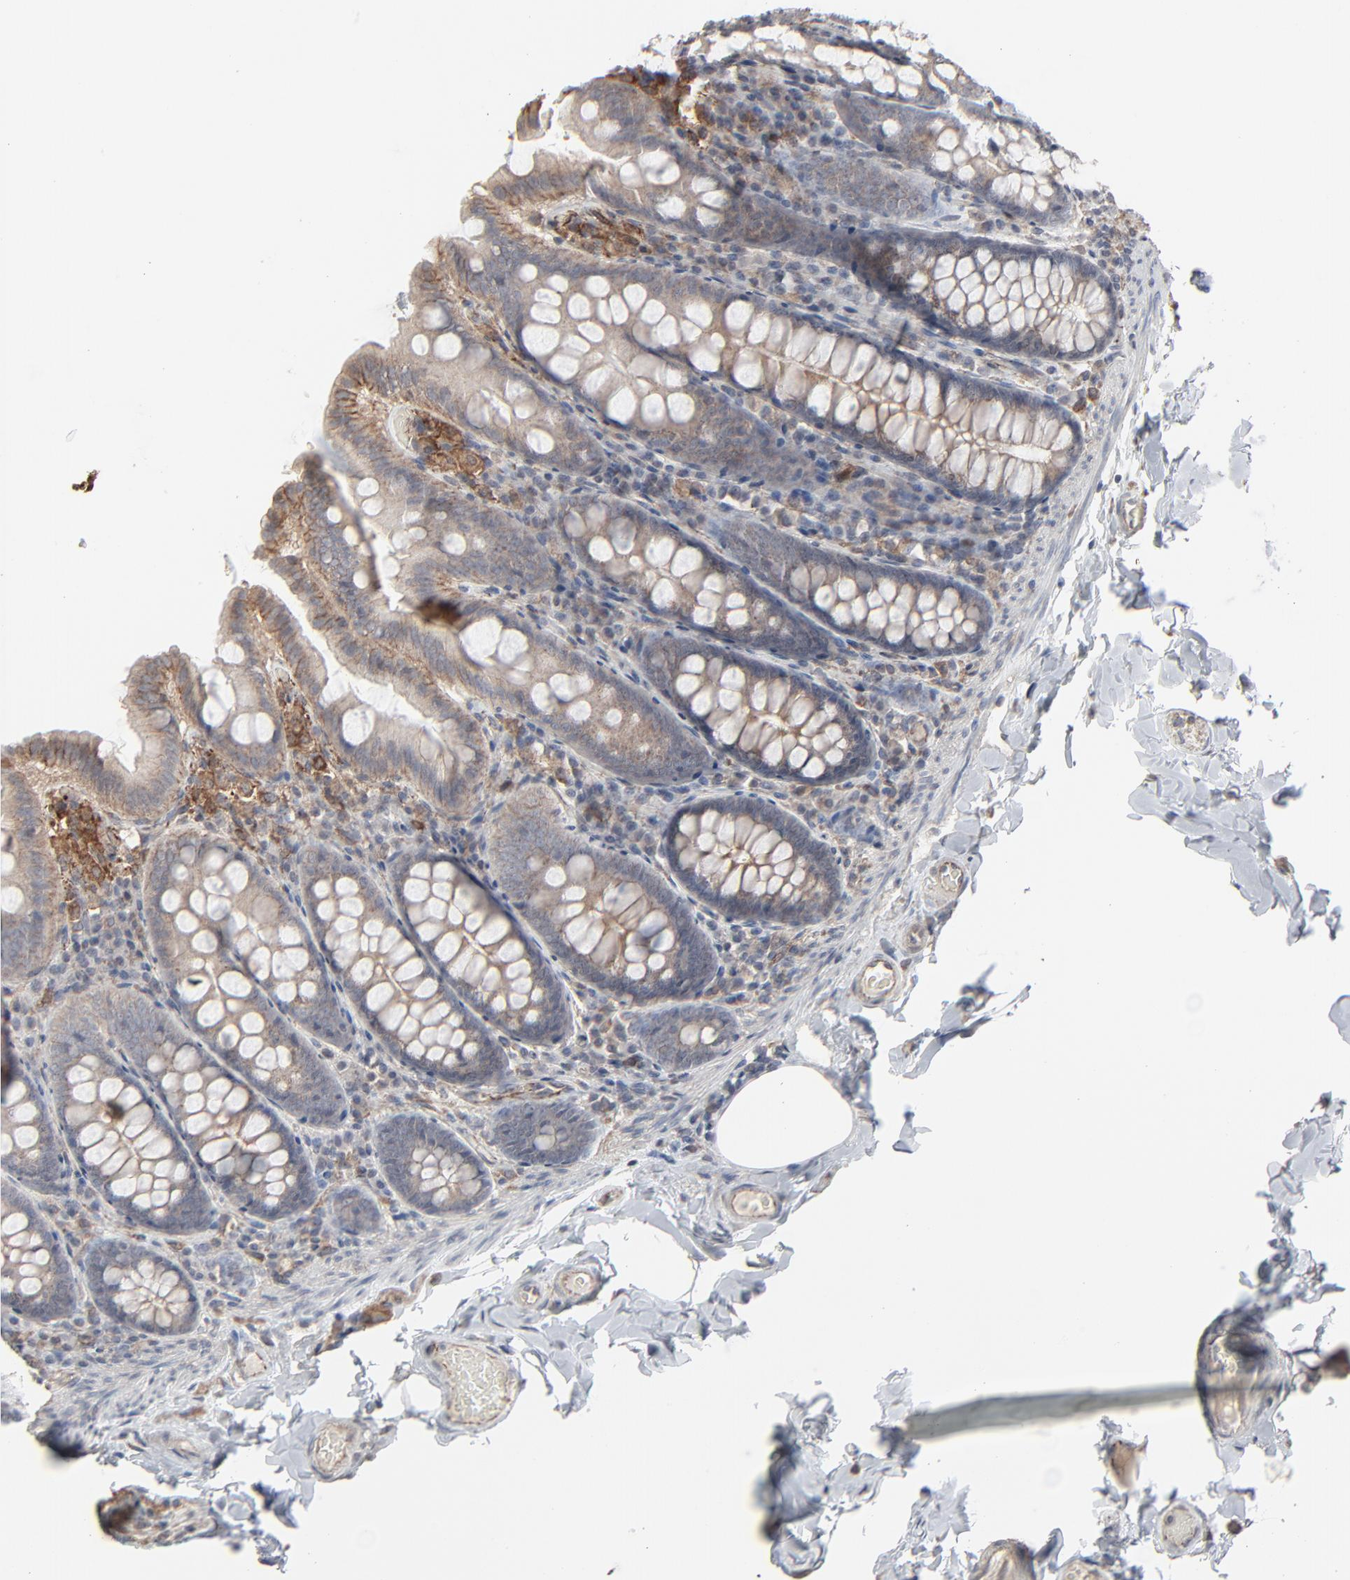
{"staining": {"intensity": "weak", "quantity": ">75%", "location": "cytoplasmic/membranous"}, "tissue": "colon", "cell_type": "Endothelial cells", "image_type": "normal", "snomed": [{"axis": "morphology", "description": "Normal tissue, NOS"}, {"axis": "topography", "description": "Colon"}], "caption": "An immunohistochemistry (IHC) image of normal tissue is shown. Protein staining in brown labels weak cytoplasmic/membranous positivity in colon within endothelial cells. (DAB (3,3'-diaminobenzidine) IHC with brightfield microscopy, high magnification).", "gene": "CTNND1", "patient": {"sex": "female", "age": 61}}